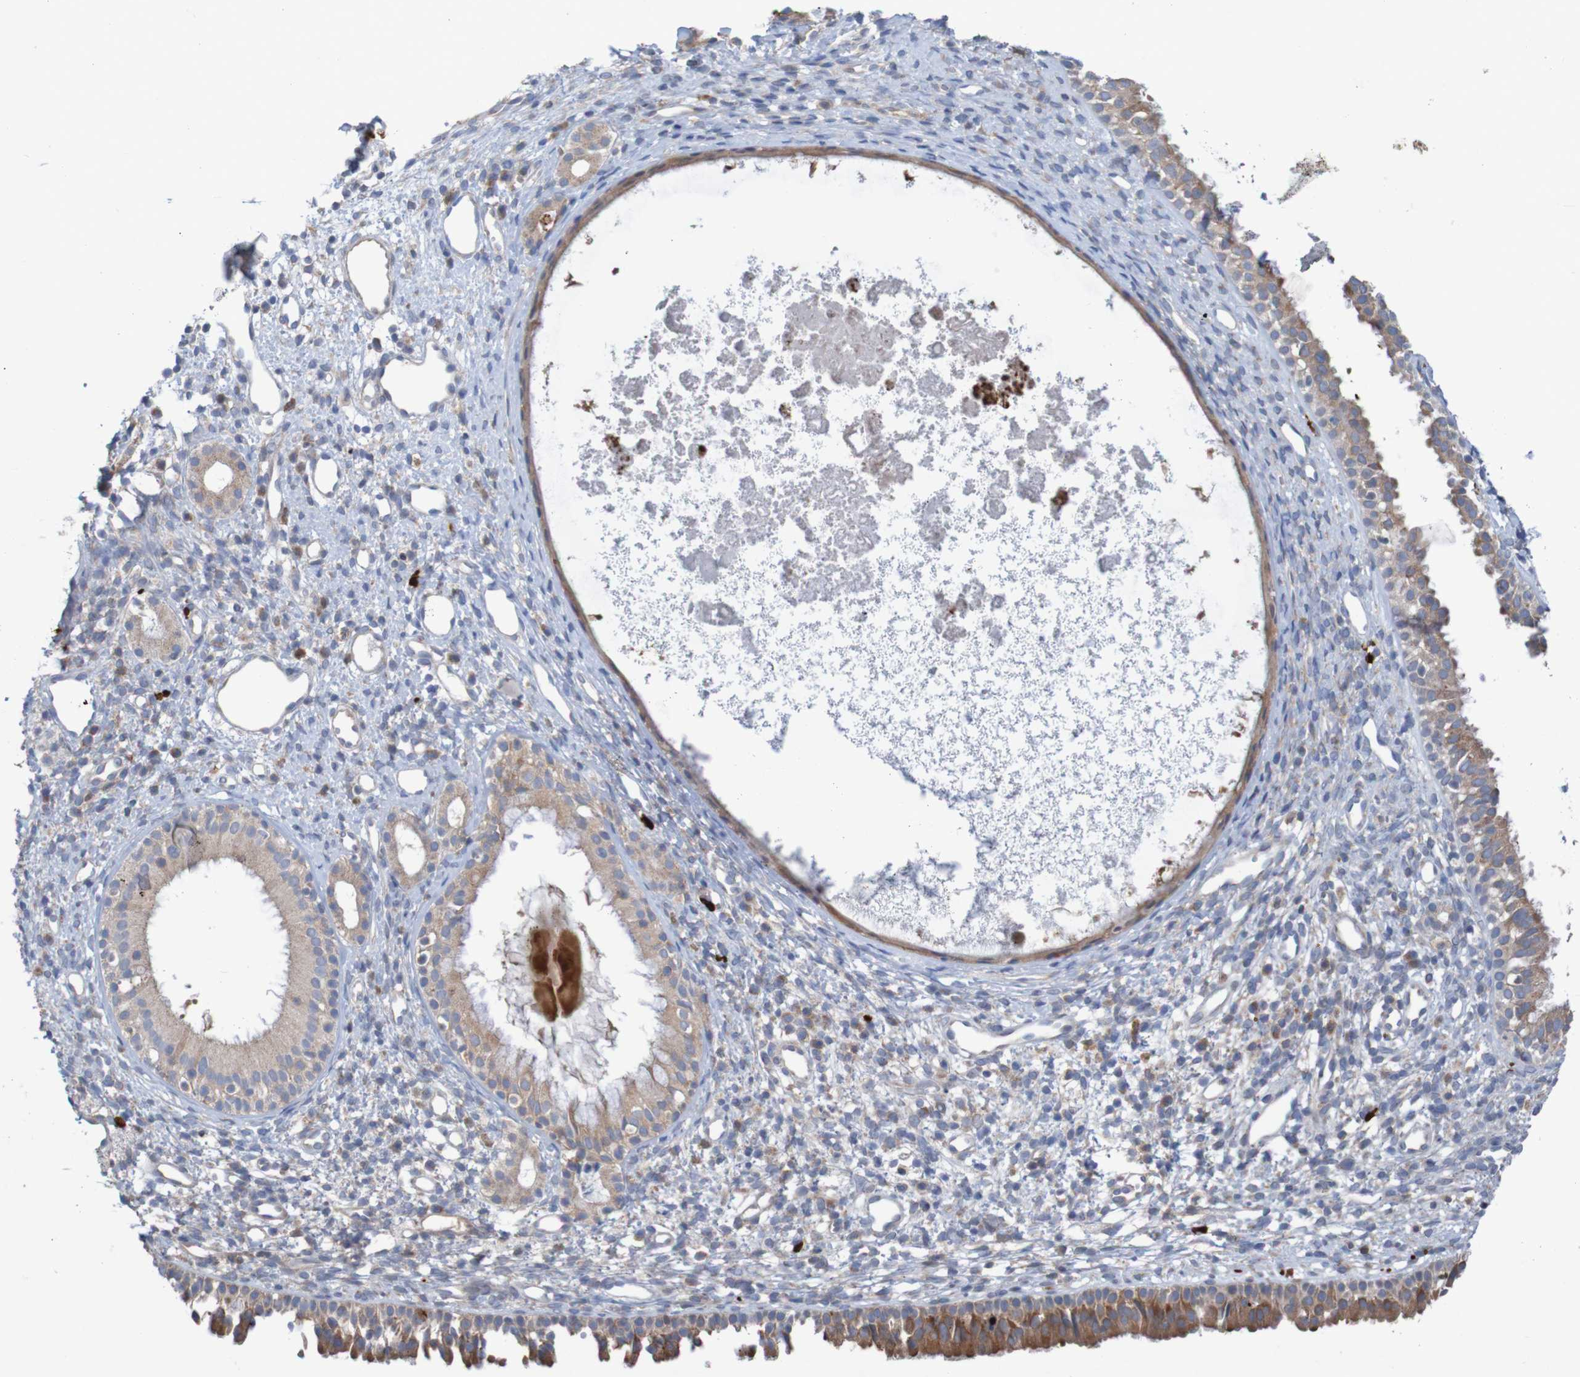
{"staining": {"intensity": "moderate", "quantity": ">75%", "location": "cytoplasmic/membranous"}, "tissue": "nasopharynx", "cell_type": "Respiratory epithelial cells", "image_type": "normal", "snomed": [{"axis": "morphology", "description": "Normal tissue, NOS"}, {"axis": "topography", "description": "Nasopharynx"}], "caption": "A micrograph showing moderate cytoplasmic/membranous positivity in about >75% of respiratory epithelial cells in benign nasopharynx, as visualized by brown immunohistochemical staining.", "gene": "PARP4", "patient": {"sex": "male", "age": 22}}